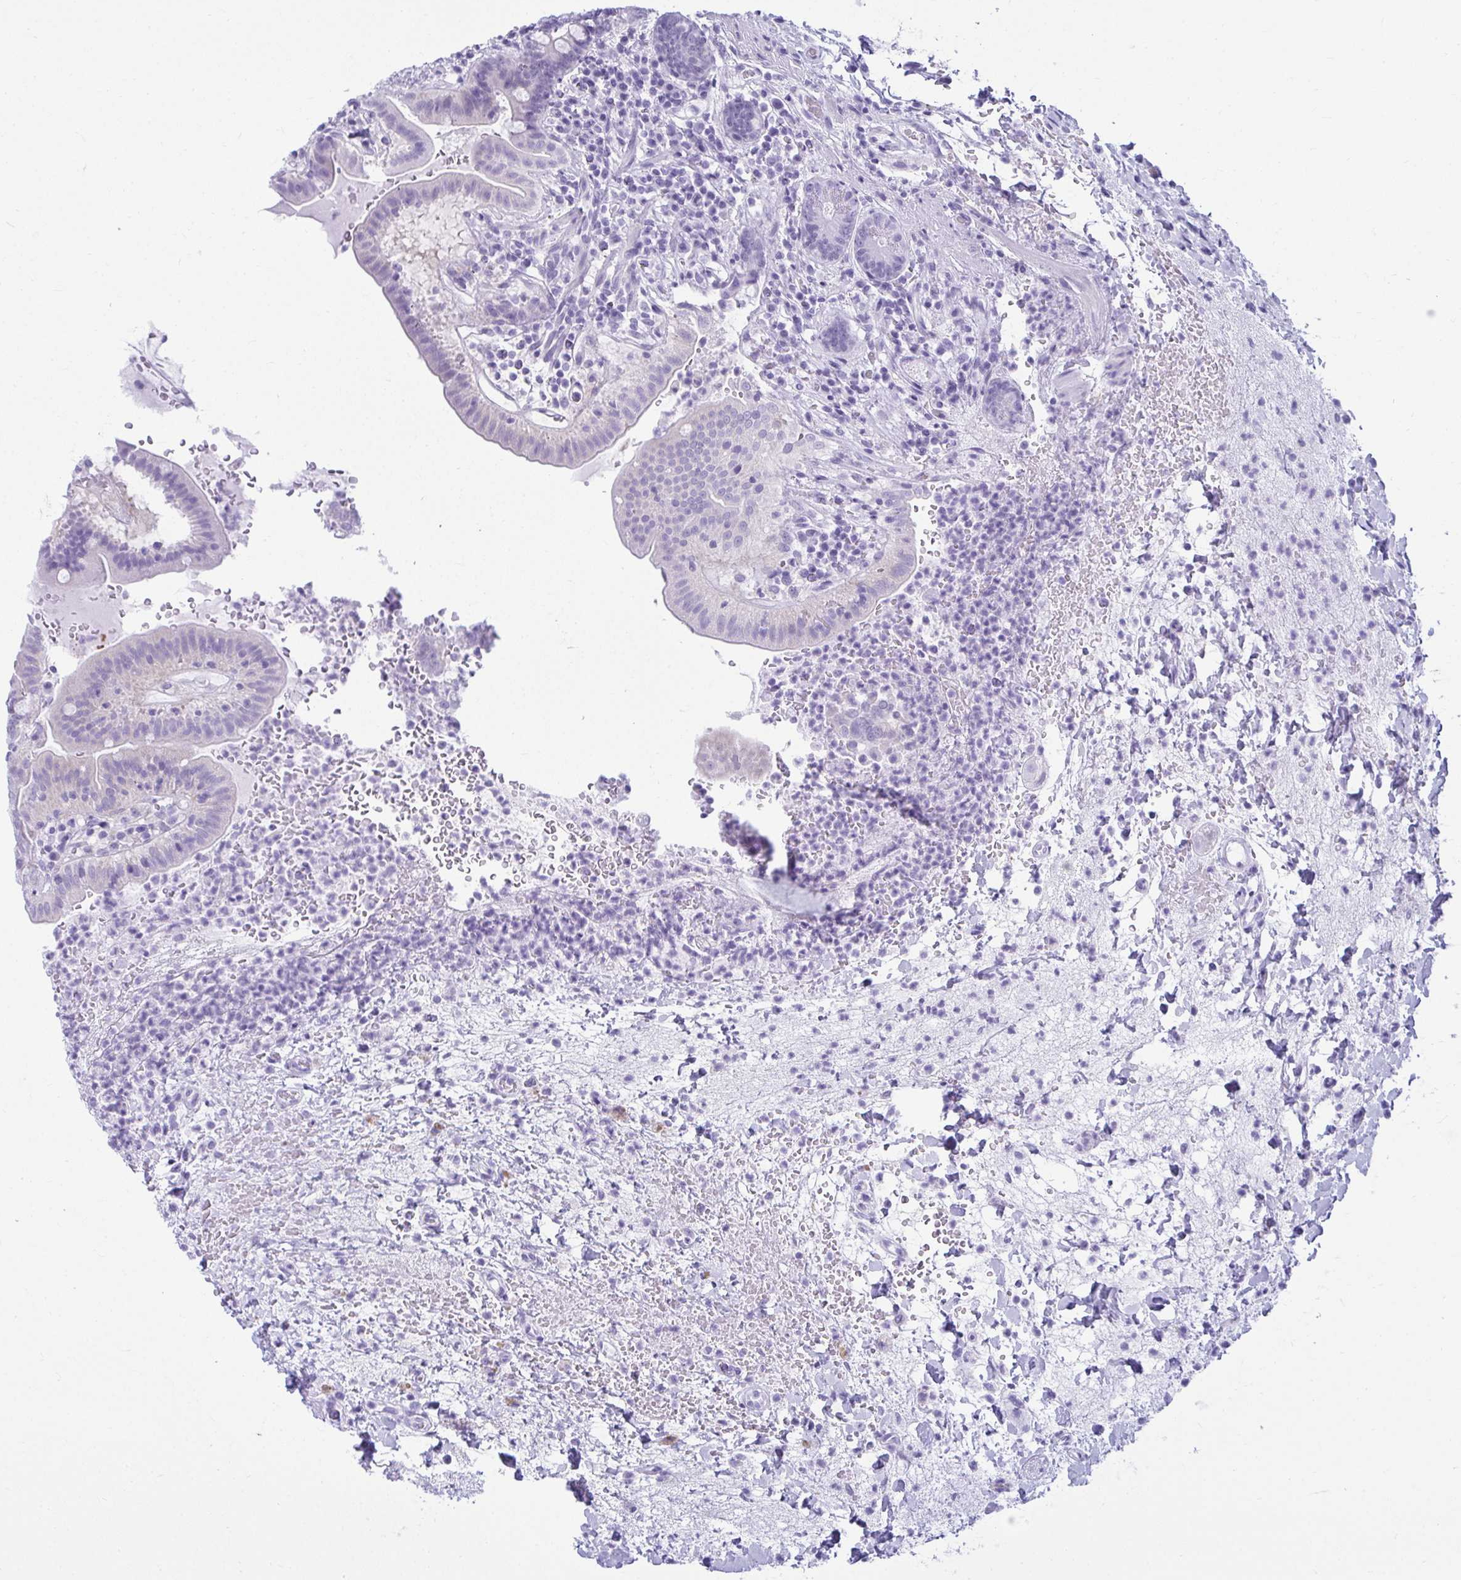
{"staining": {"intensity": "negative", "quantity": "none", "location": "none"}, "tissue": "small intestine", "cell_type": "Glandular cells", "image_type": "normal", "snomed": [{"axis": "morphology", "description": "Normal tissue, NOS"}, {"axis": "topography", "description": "Small intestine"}], "caption": "Glandular cells are negative for protein expression in benign human small intestine. (DAB immunohistochemistry (IHC) with hematoxylin counter stain).", "gene": "CLGN", "patient": {"sex": "male", "age": 26}}